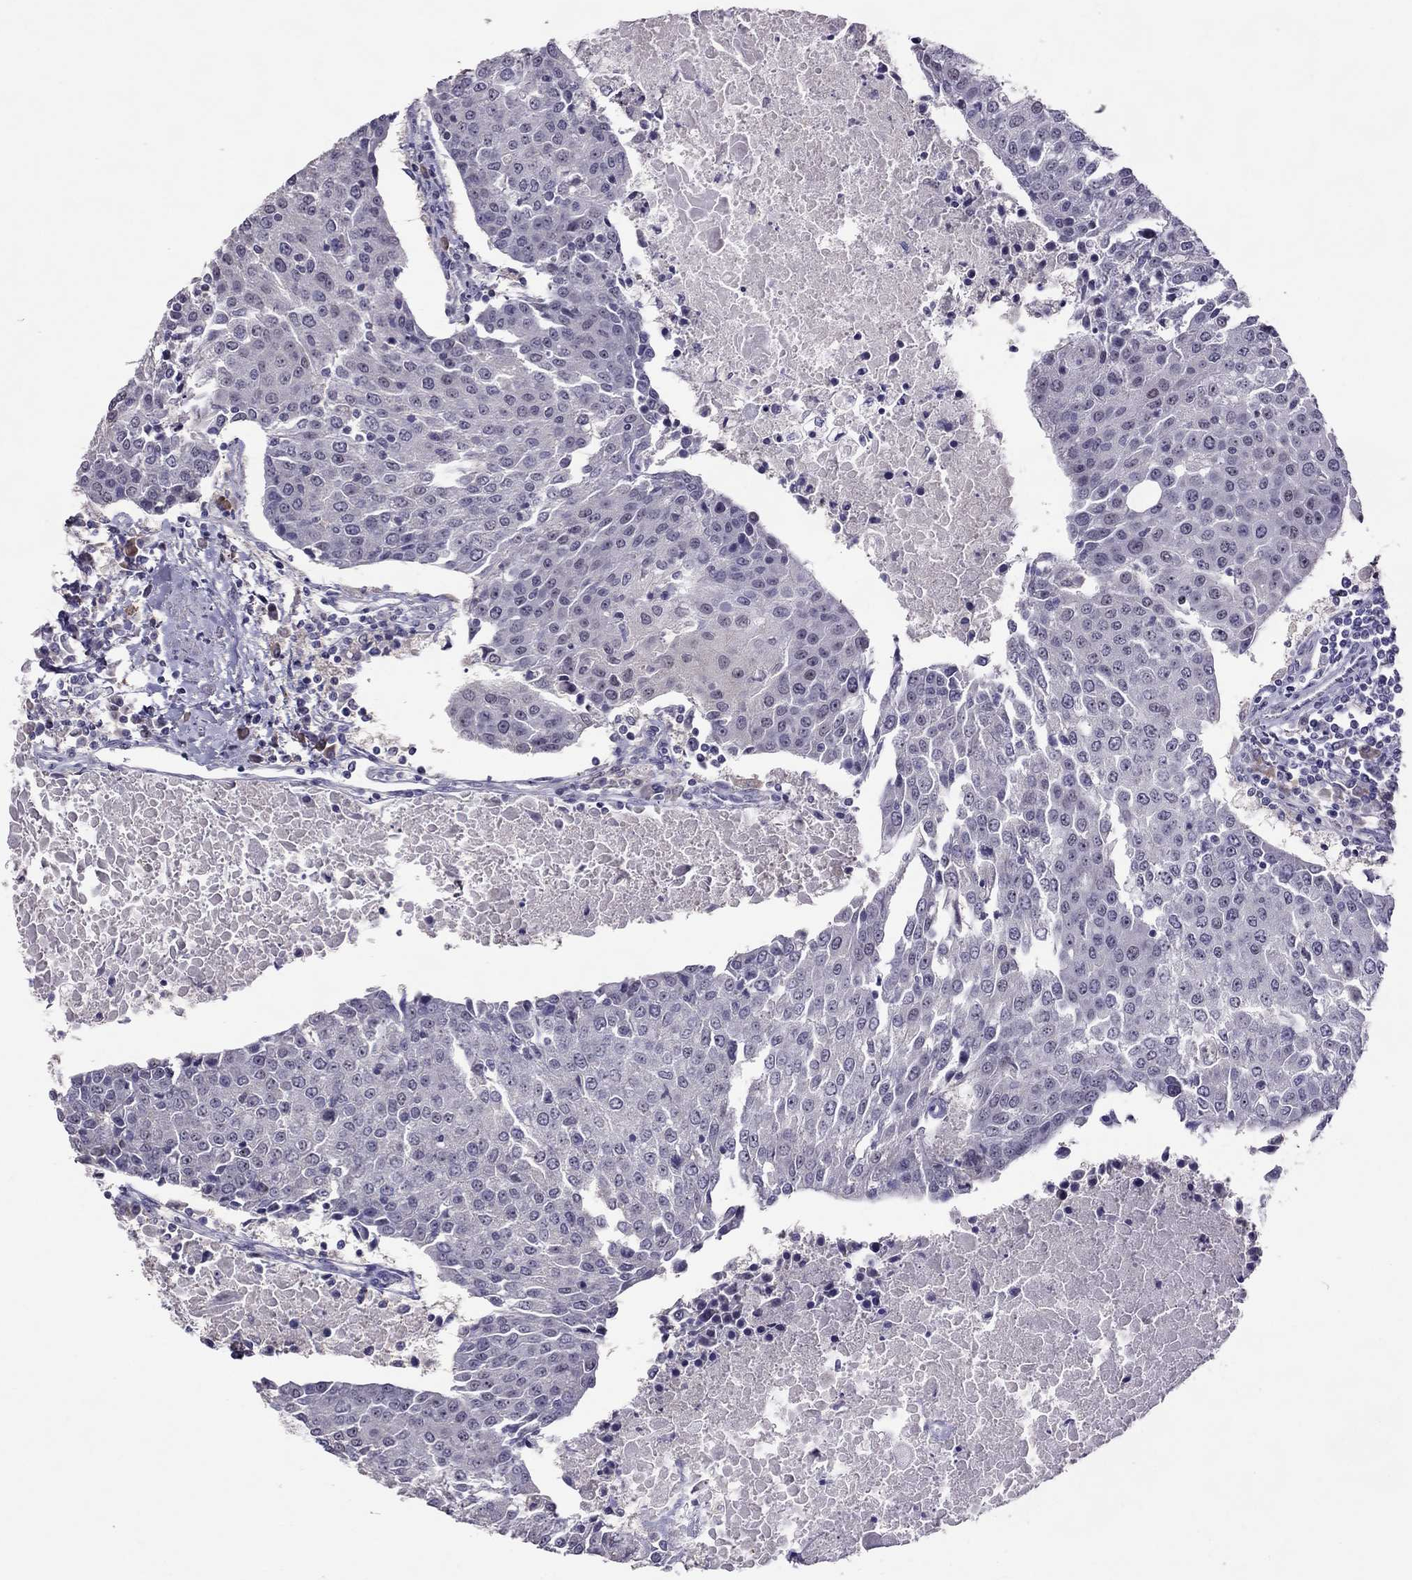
{"staining": {"intensity": "negative", "quantity": "none", "location": "none"}, "tissue": "urothelial cancer", "cell_type": "Tumor cells", "image_type": "cancer", "snomed": [{"axis": "morphology", "description": "Urothelial carcinoma, High grade"}, {"axis": "topography", "description": "Urinary bladder"}], "caption": "Urothelial carcinoma (high-grade) was stained to show a protein in brown. There is no significant staining in tumor cells. The staining is performed using DAB brown chromogen with nuclei counter-stained in using hematoxylin.", "gene": "LRRC46", "patient": {"sex": "female", "age": 85}}